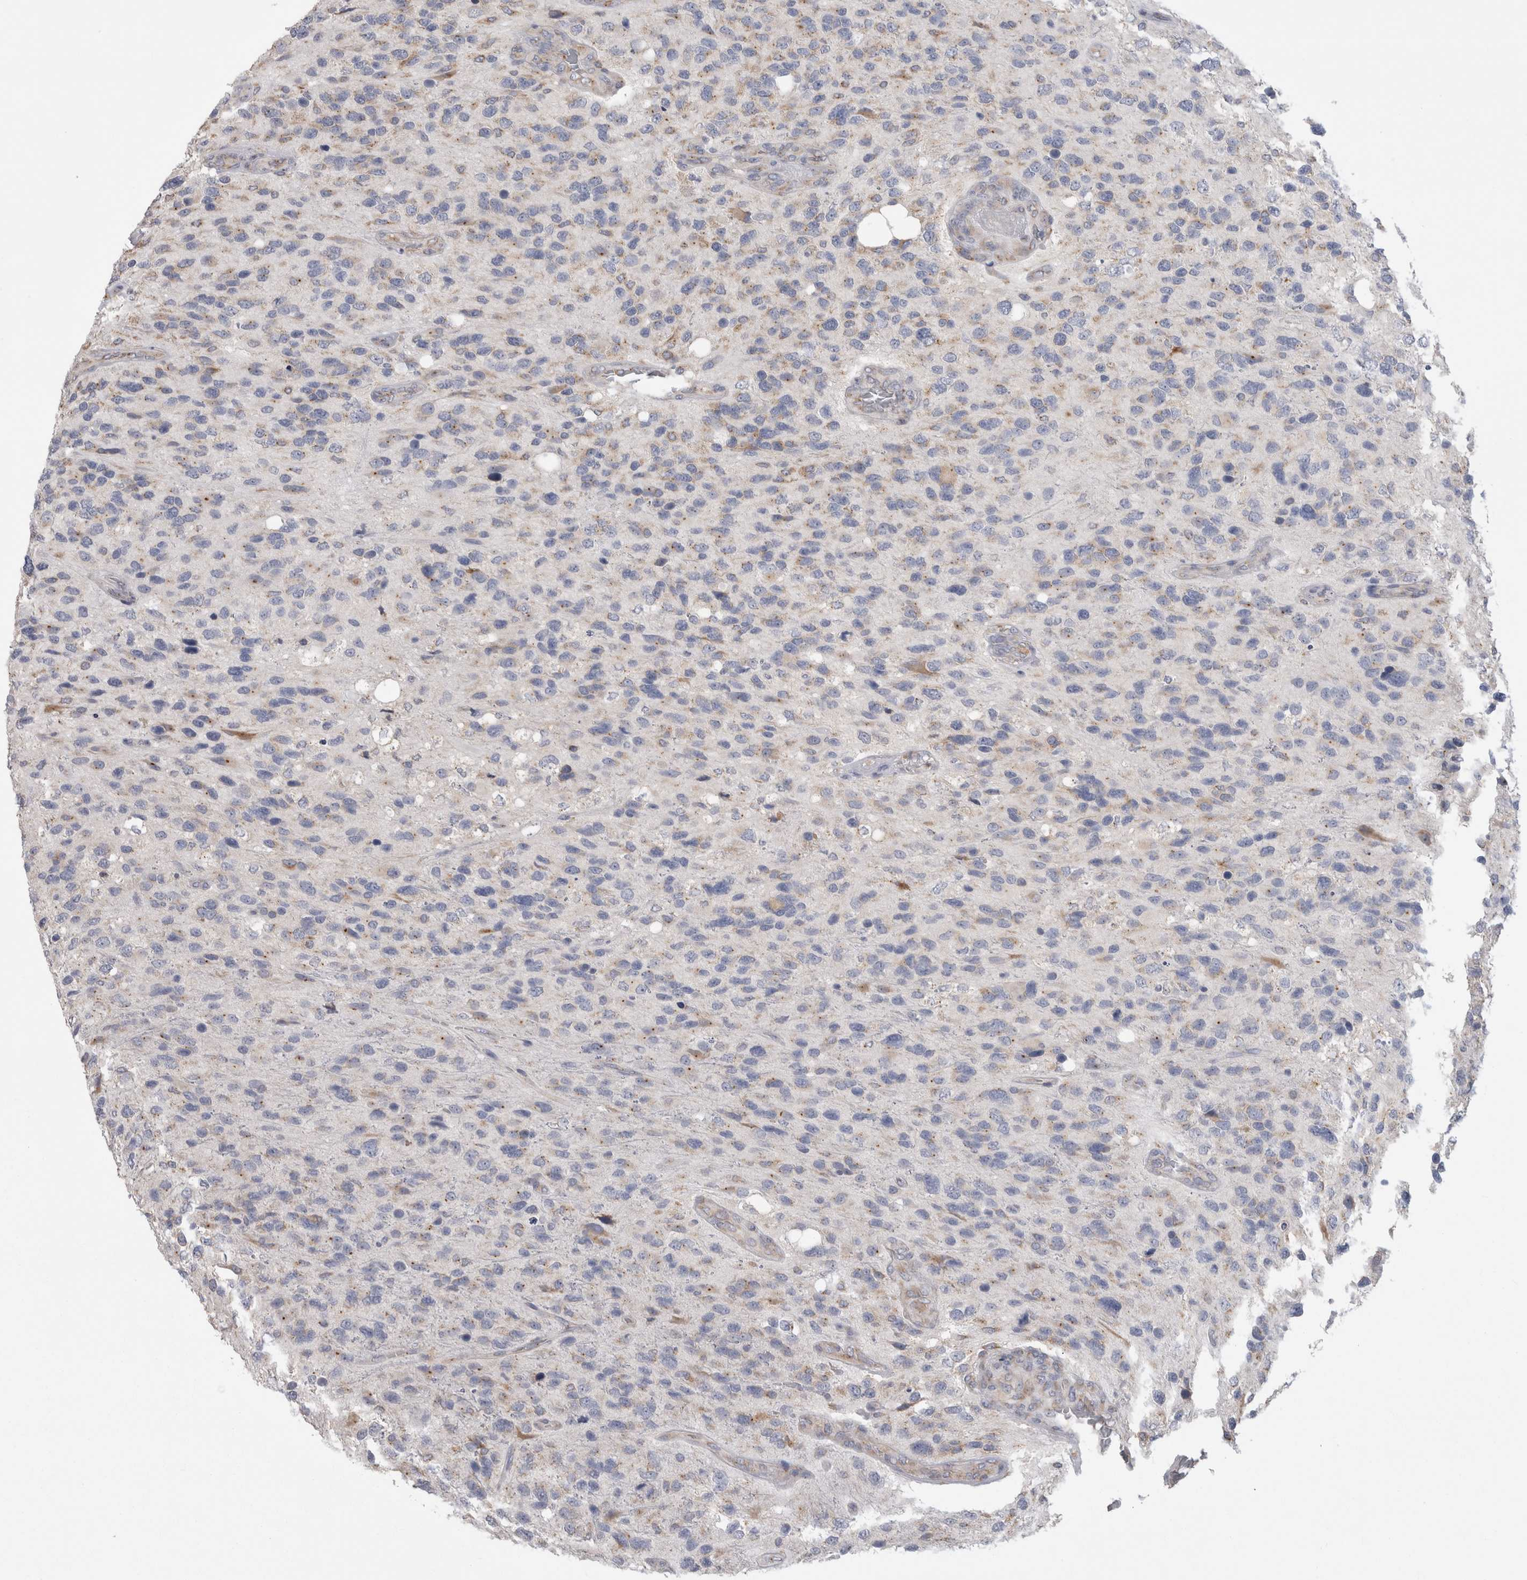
{"staining": {"intensity": "weak", "quantity": "<25%", "location": "cytoplasmic/membranous"}, "tissue": "glioma", "cell_type": "Tumor cells", "image_type": "cancer", "snomed": [{"axis": "morphology", "description": "Glioma, malignant, High grade"}, {"axis": "topography", "description": "Brain"}], "caption": "There is no significant positivity in tumor cells of high-grade glioma (malignant).", "gene": "ZNF341", "patient": {"sex": "female", "age": 58}}